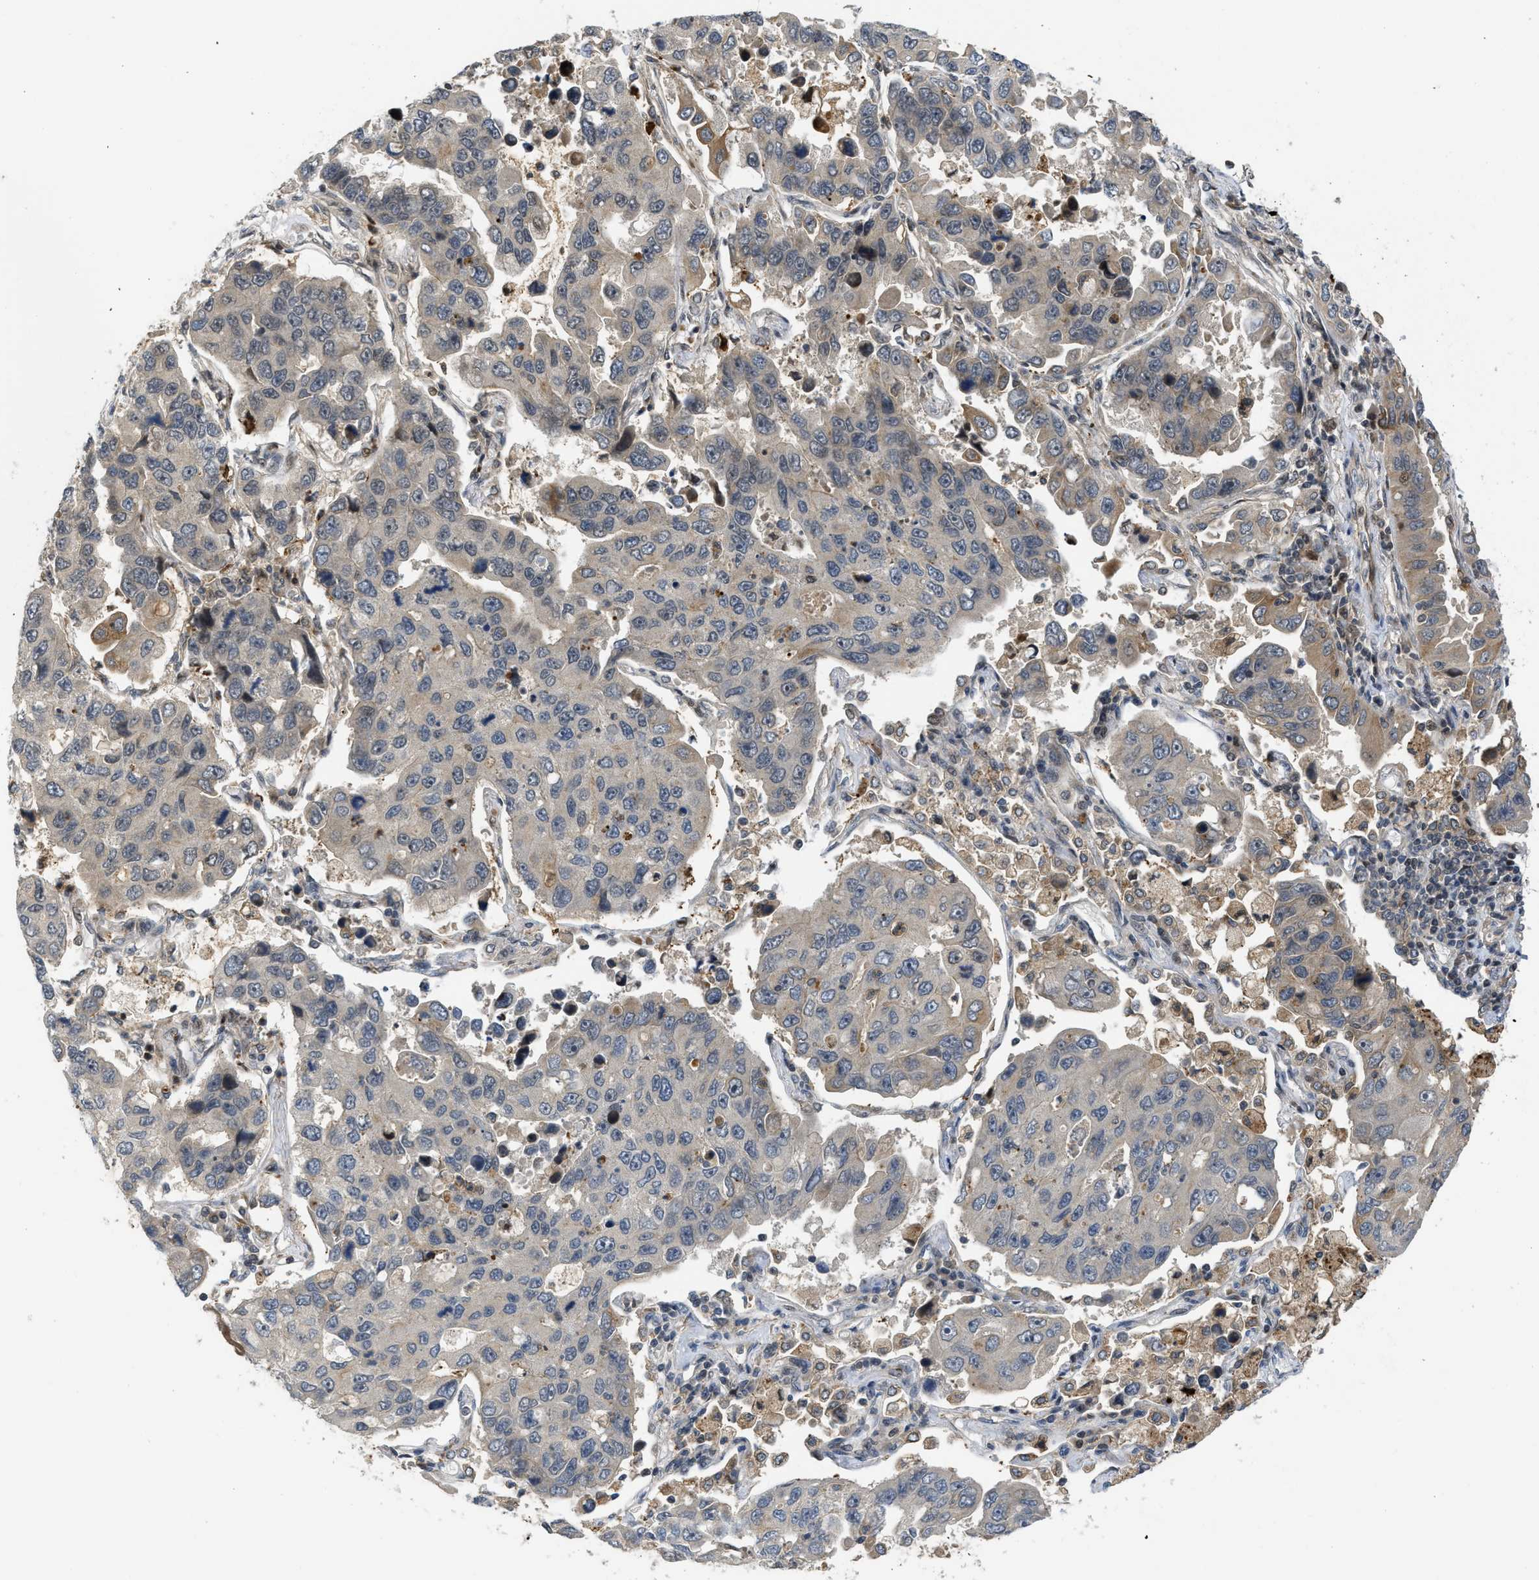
{"staining": {"intensity": "weak", "quantity": "<25%", "location": "cytoplasmic/membranous"}, "tissue": "lung cancer", "cell_type": "Tumor cells", "image_type": "cancer", "snomed": [{"axis": "morphology", "description": "Adenocarcinoma, NOS"}, {"axis": "topography", "description": "Lung"}], "caption": "A histopathology image of lung cancer stained for a protein displays no brown staining in tumor cells. Nuclei are stained in blue.", "gene": "DNAJC28", "patient": {"sex": "male", "age": 64}}